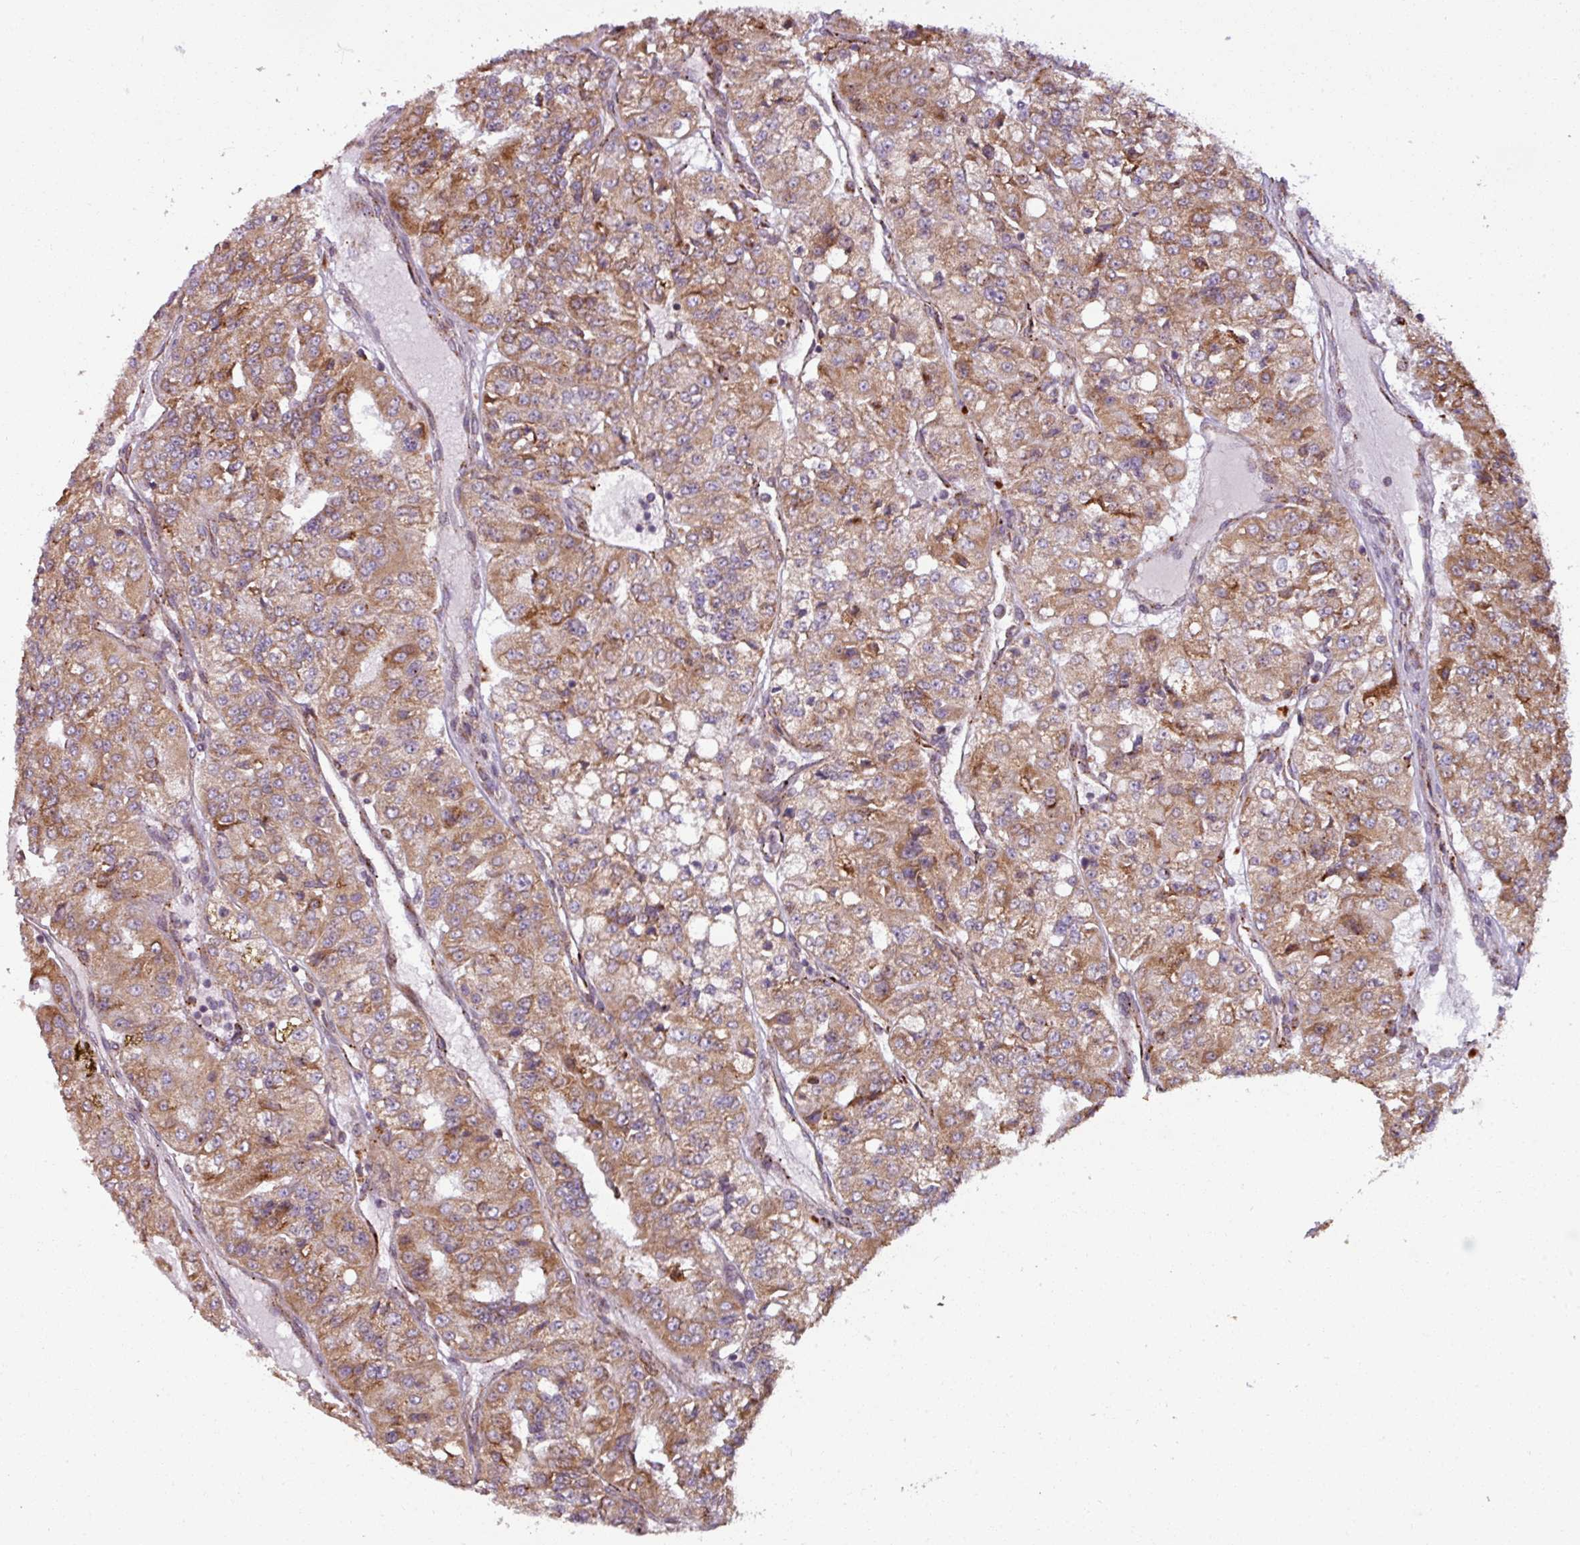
{"staining": {"intensity": "moderate", "quantity": ">75%", "location": "cytoplasmic/membranous"}, "tissue": "renal cancer", "cell_type": "Tumor cells", "image_type": "cancer", "snomed": [{"axis": "morphology", "description": "Adenocarcinoma, NOS"}, {"axis": "topography", "description": "Kidney"}], "caption": "A histopathology image showing moderate cytoplasmic/membranous expression in approximately >75% of tumor cells in renal cancer (adenocarcinoma), as visualized by brown immunohistochemical staining.", "gene": "MAGT1", "patient": {"sex": "female", "age": 63}}